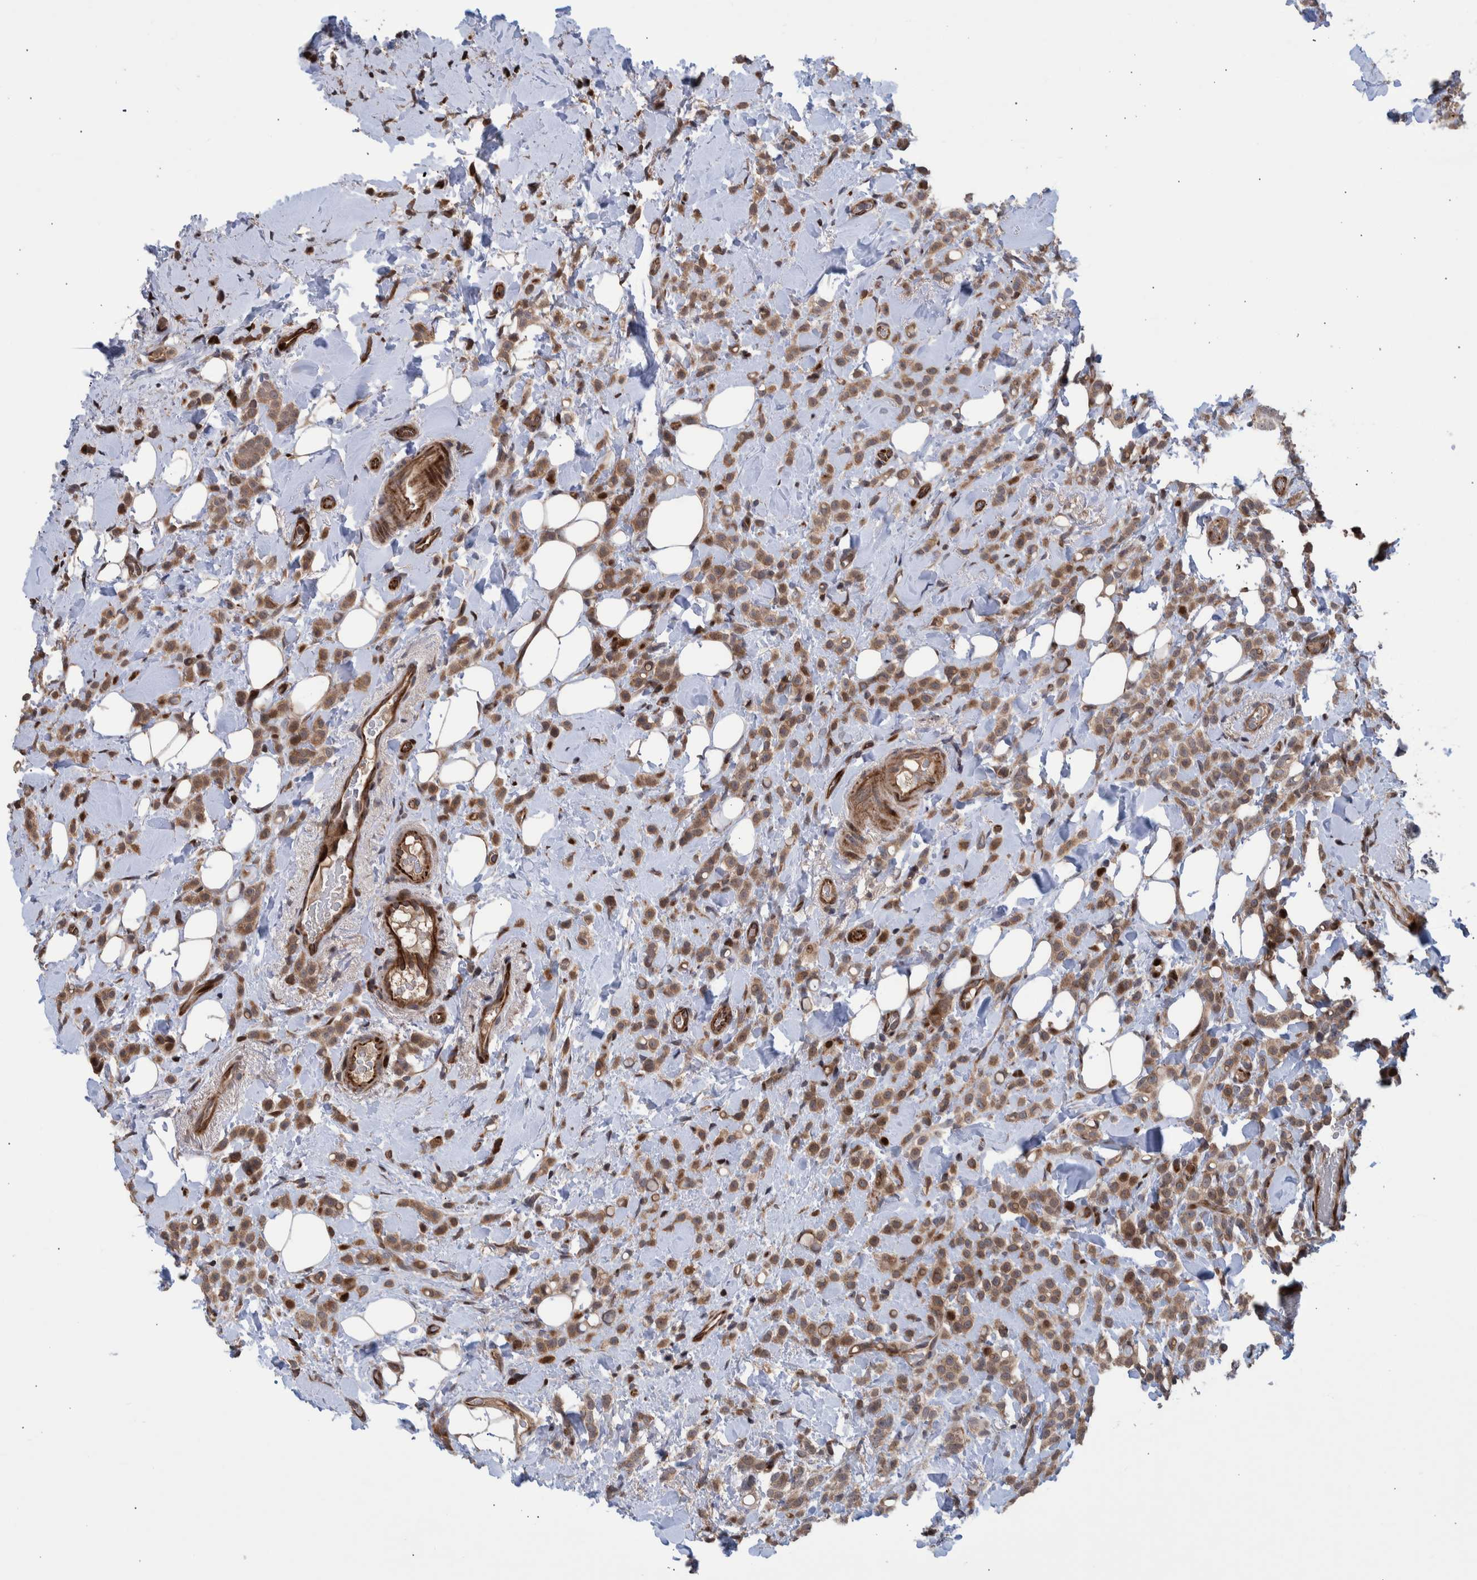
{"staining": {"intensity": "moderate", "quantity": ">75%", "location": "cytoplasmic/membranous,nuclear"}, "tissue": "breast cancer", "cell_type": "Tumor cells", "image_type": "cancer", "snomed": [{"axis": "morphology", "description": "Normal tissue, NOS"}, {"axis": "morphology", "description": "Lobular carcinoma"}, {"axis": "topography", "description": "Breast"}], "caption": "This image demonstrates lobular carcinoma (breast) stained with IHC to label a protein in brown. The cytoplasmic/membranous and nuclear of tumor cells show moderate positivity for the protein. Nuclei are counter-stained blue.", "gene": "SHISA6", "patient": {"sex": "female", "age": 50}}